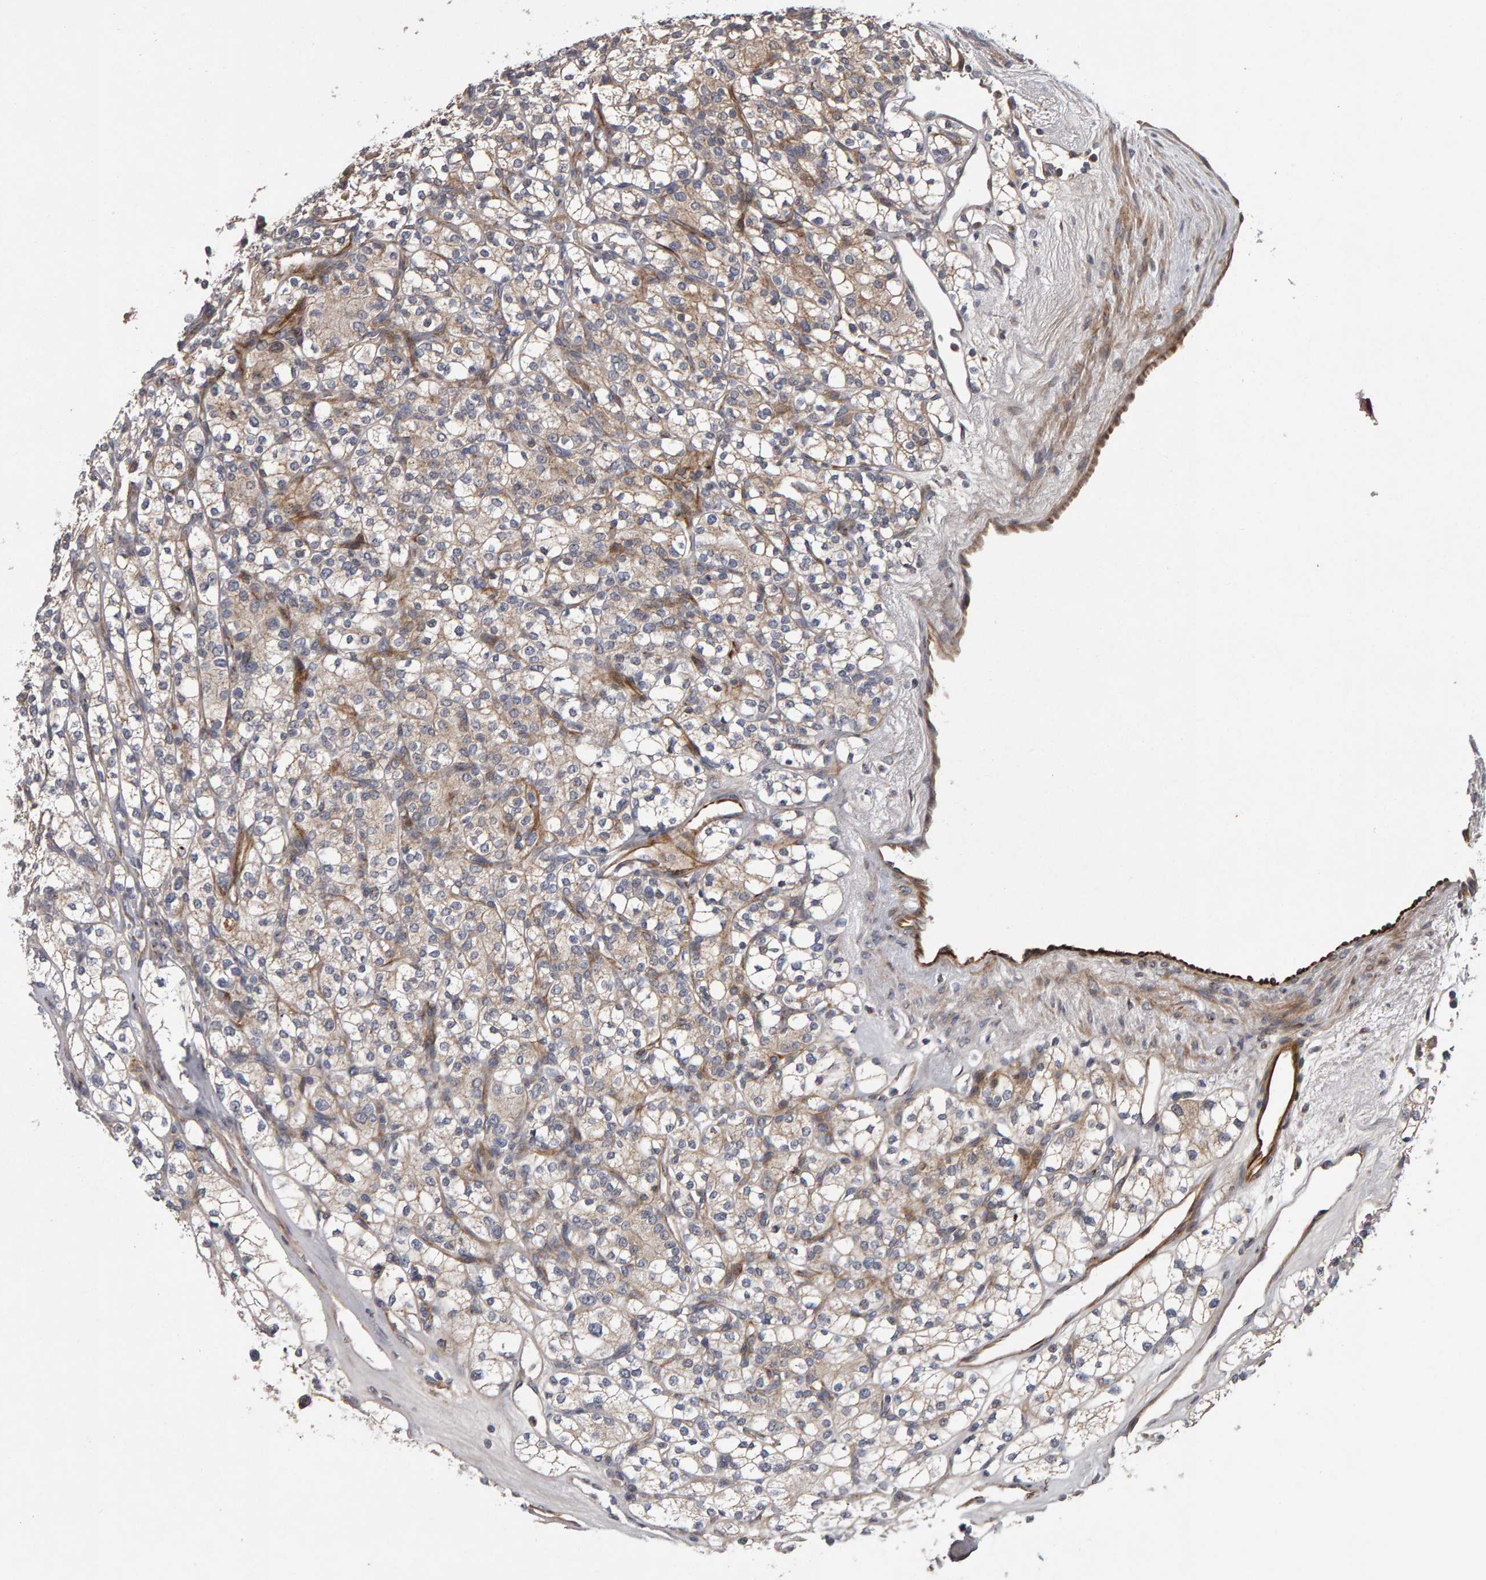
{"staining": {"intensity": "weak", "quantity": ">75%", "location": "cytoplasmic/membranous"}, "tissue": "renal cancer", "cell_type": "Tumor cells", "image_type": "cancer", "snomed": [{"axis": "morphology", "description": "Adenocarcinoma, NOS"}, {"axis": "topography", "description": "Kidney"}], "caption": "Protein analysis of renal cancer tissue shows weak cytoplasmic/membranous staining in approximately >75% of tumor cells.", "gene": "CANT1", "patient": {"sex": "male", "age": 77}}